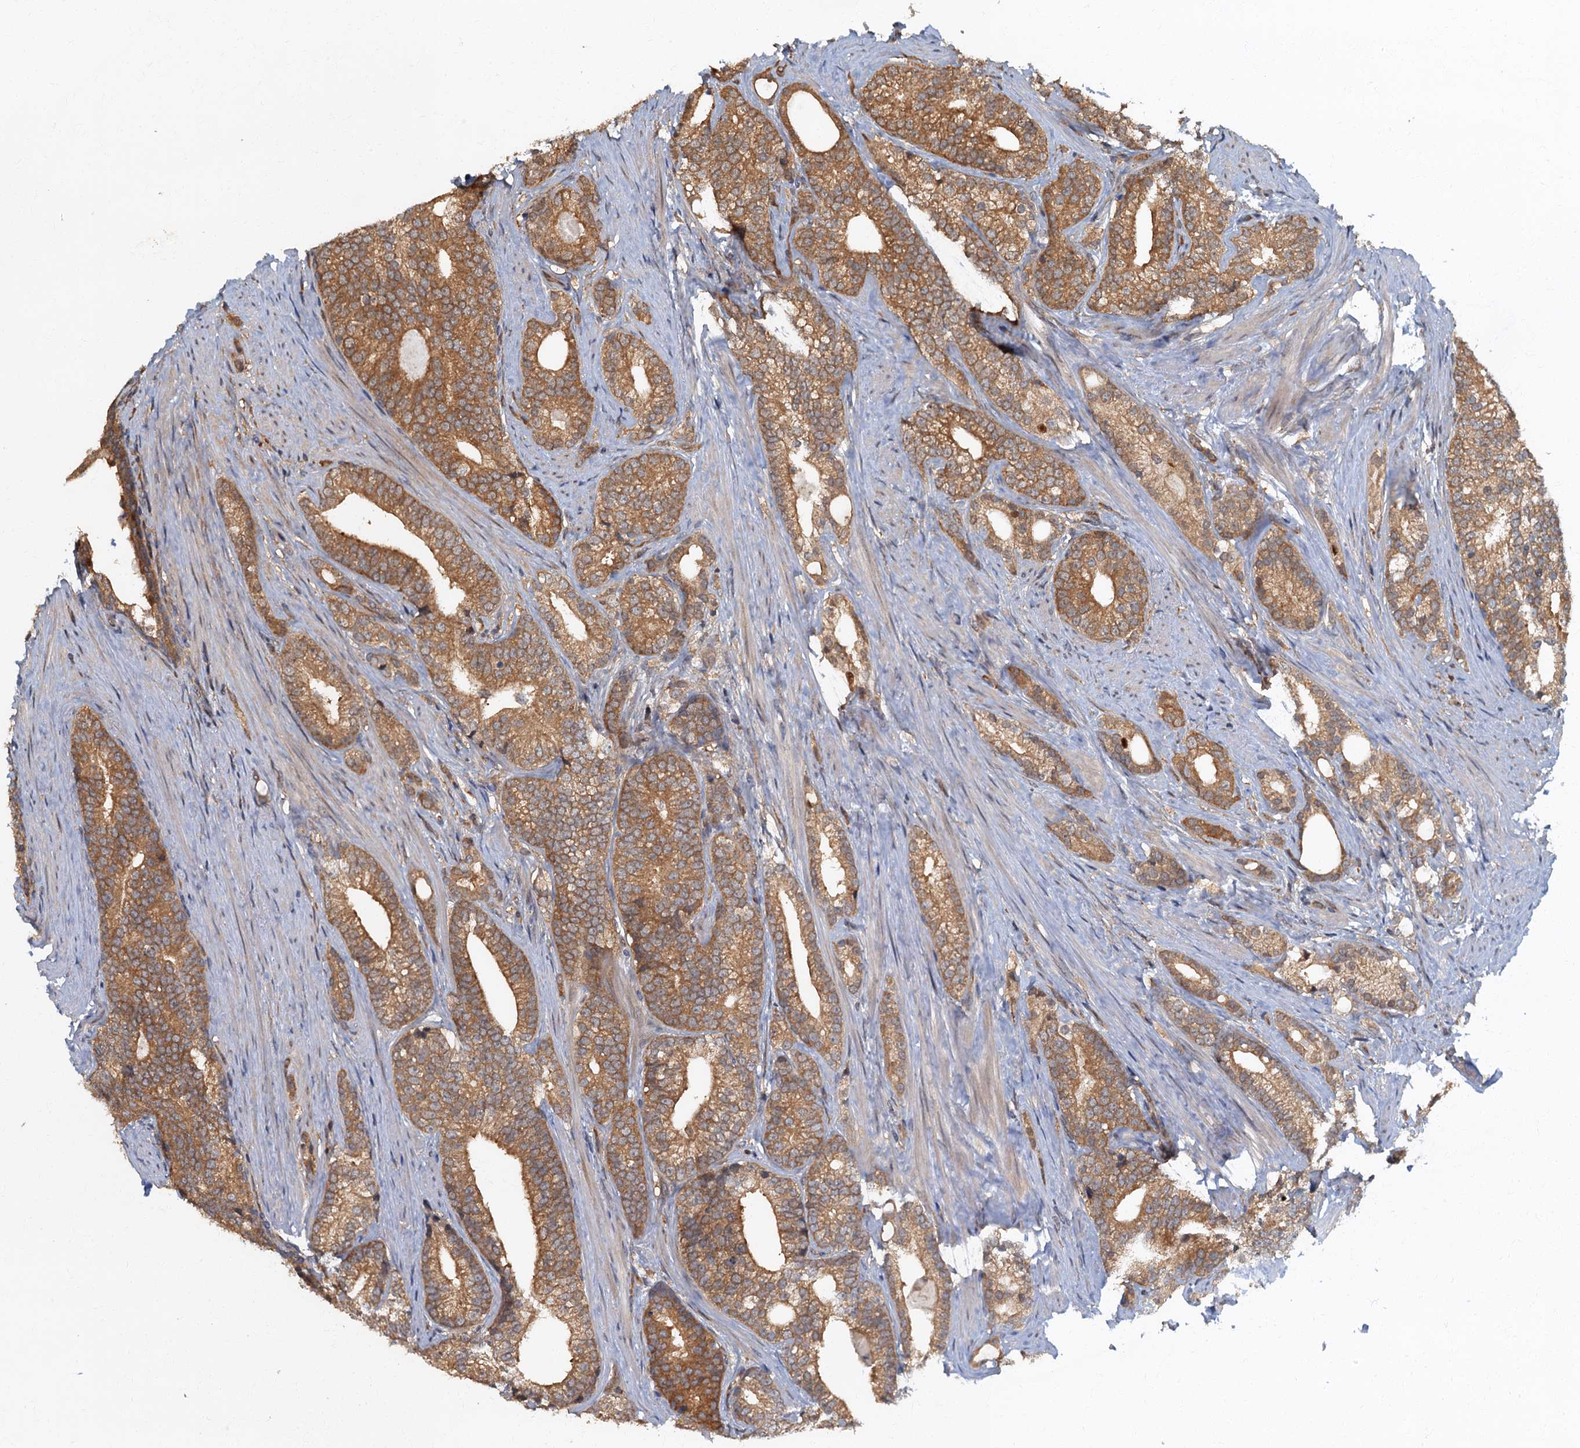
{"staining": {"intensity": "moderate", "quantity": ">75%", "location": "cytoplasmic/membranous"}, "tissue": "prostate cancer", "cell_type": "Tumor cells", "image_type": "cancer", "snomed": [{"axis": "morphology", "description": "Adenocarcinoma, Low grade"}, {"axis": "topography", "description": "Prostate"}], "caption": "A photomicrograph of prostate adenocarcinoma (low-grade) stained for a protein demonstrates moderate cytoplasmic/membranous brown staining in tumor cells.", "gene": "TBCK", "patient": {"sex": "male", "age": 71}}